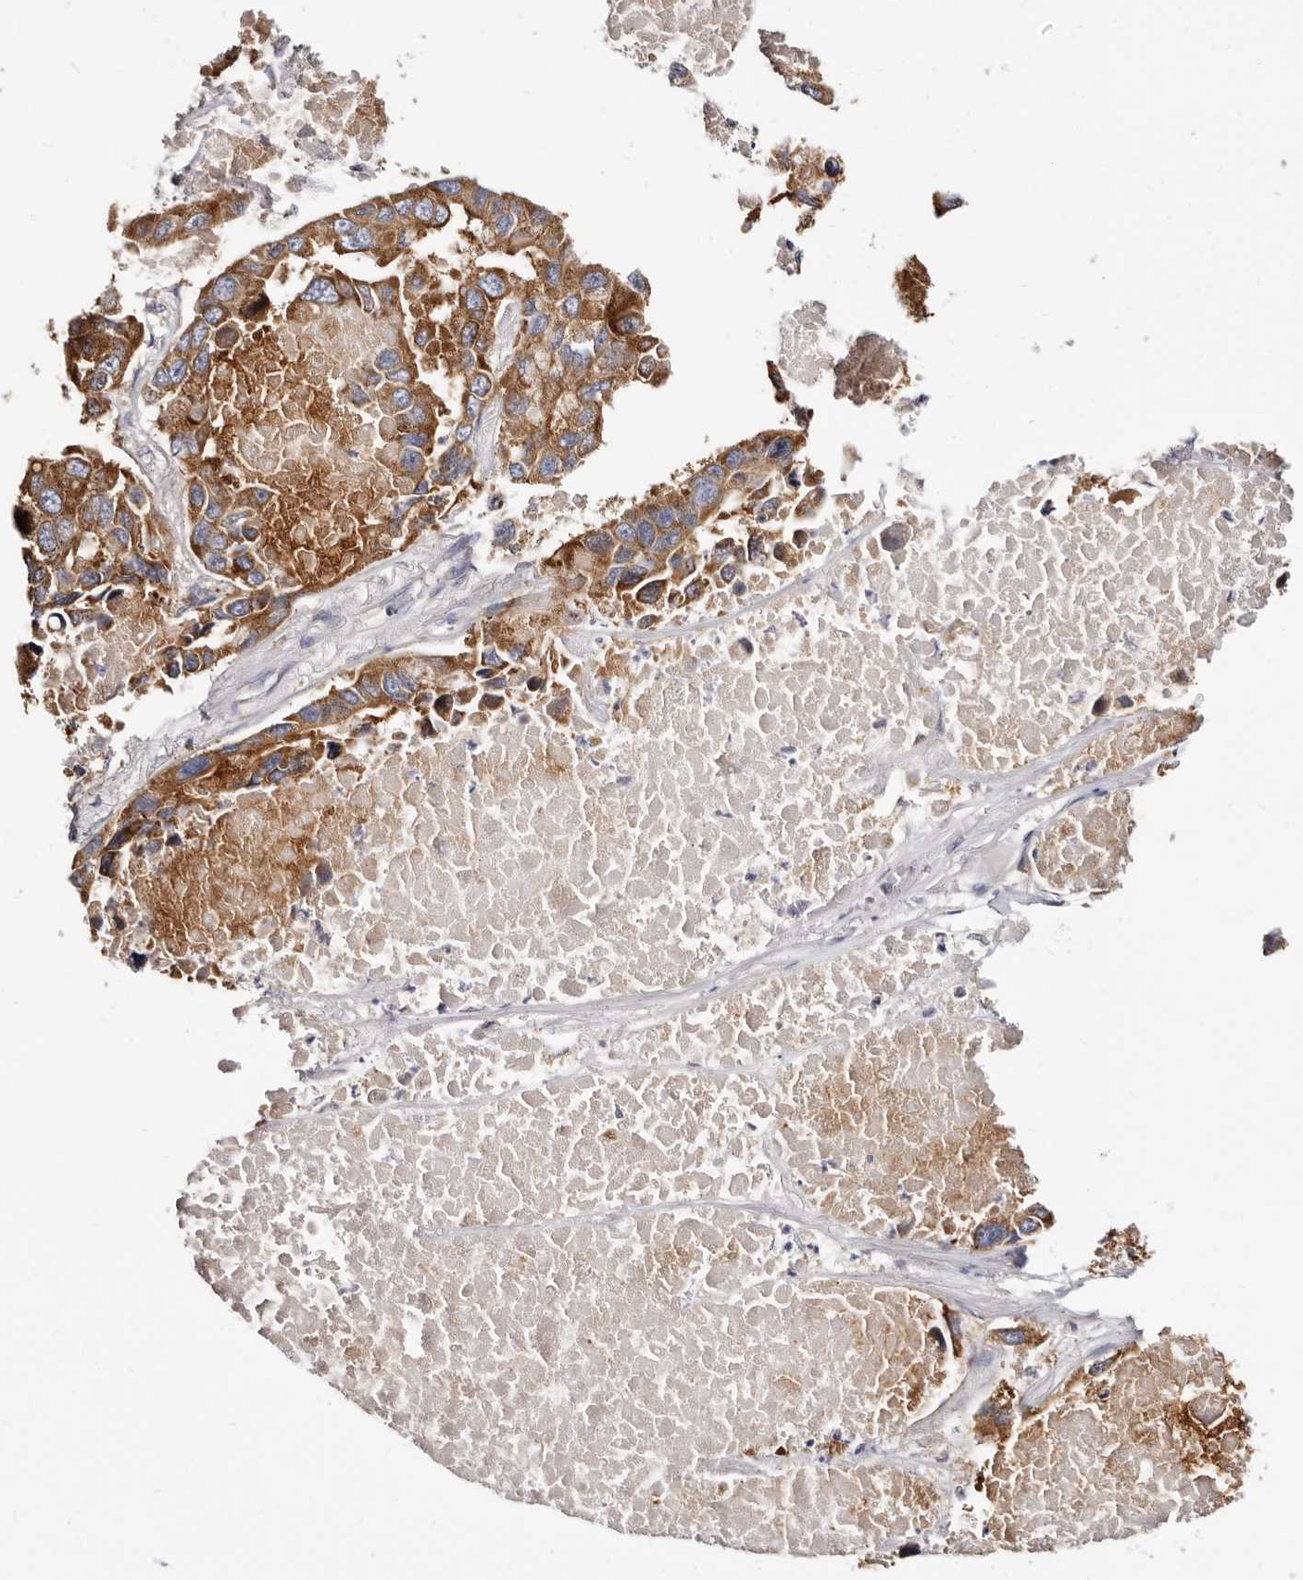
{"staining": {"intensity": "moderate", "quantity": ">75%", "location": "cytoplasmic/membranous"}, "tissue": "lung cancer", "cell_type": "Tumor cells", "image_type": "cancer", "snomed": [{"axis": "morphology", "description": "Adenocarcinoma, NOS"}, {"axis": "topography", "description": "Lung"}], "caption": "Moderate cytoplasmic/membranous protein positivity is identified in about >75% of tumor cells in adenocarcinoma (lung). The protein of interest is shown in brown color, while the nuclei are stained blue.", "gene": "BAIAP2L1", "patient": {"sex": "male", "age": 64}}